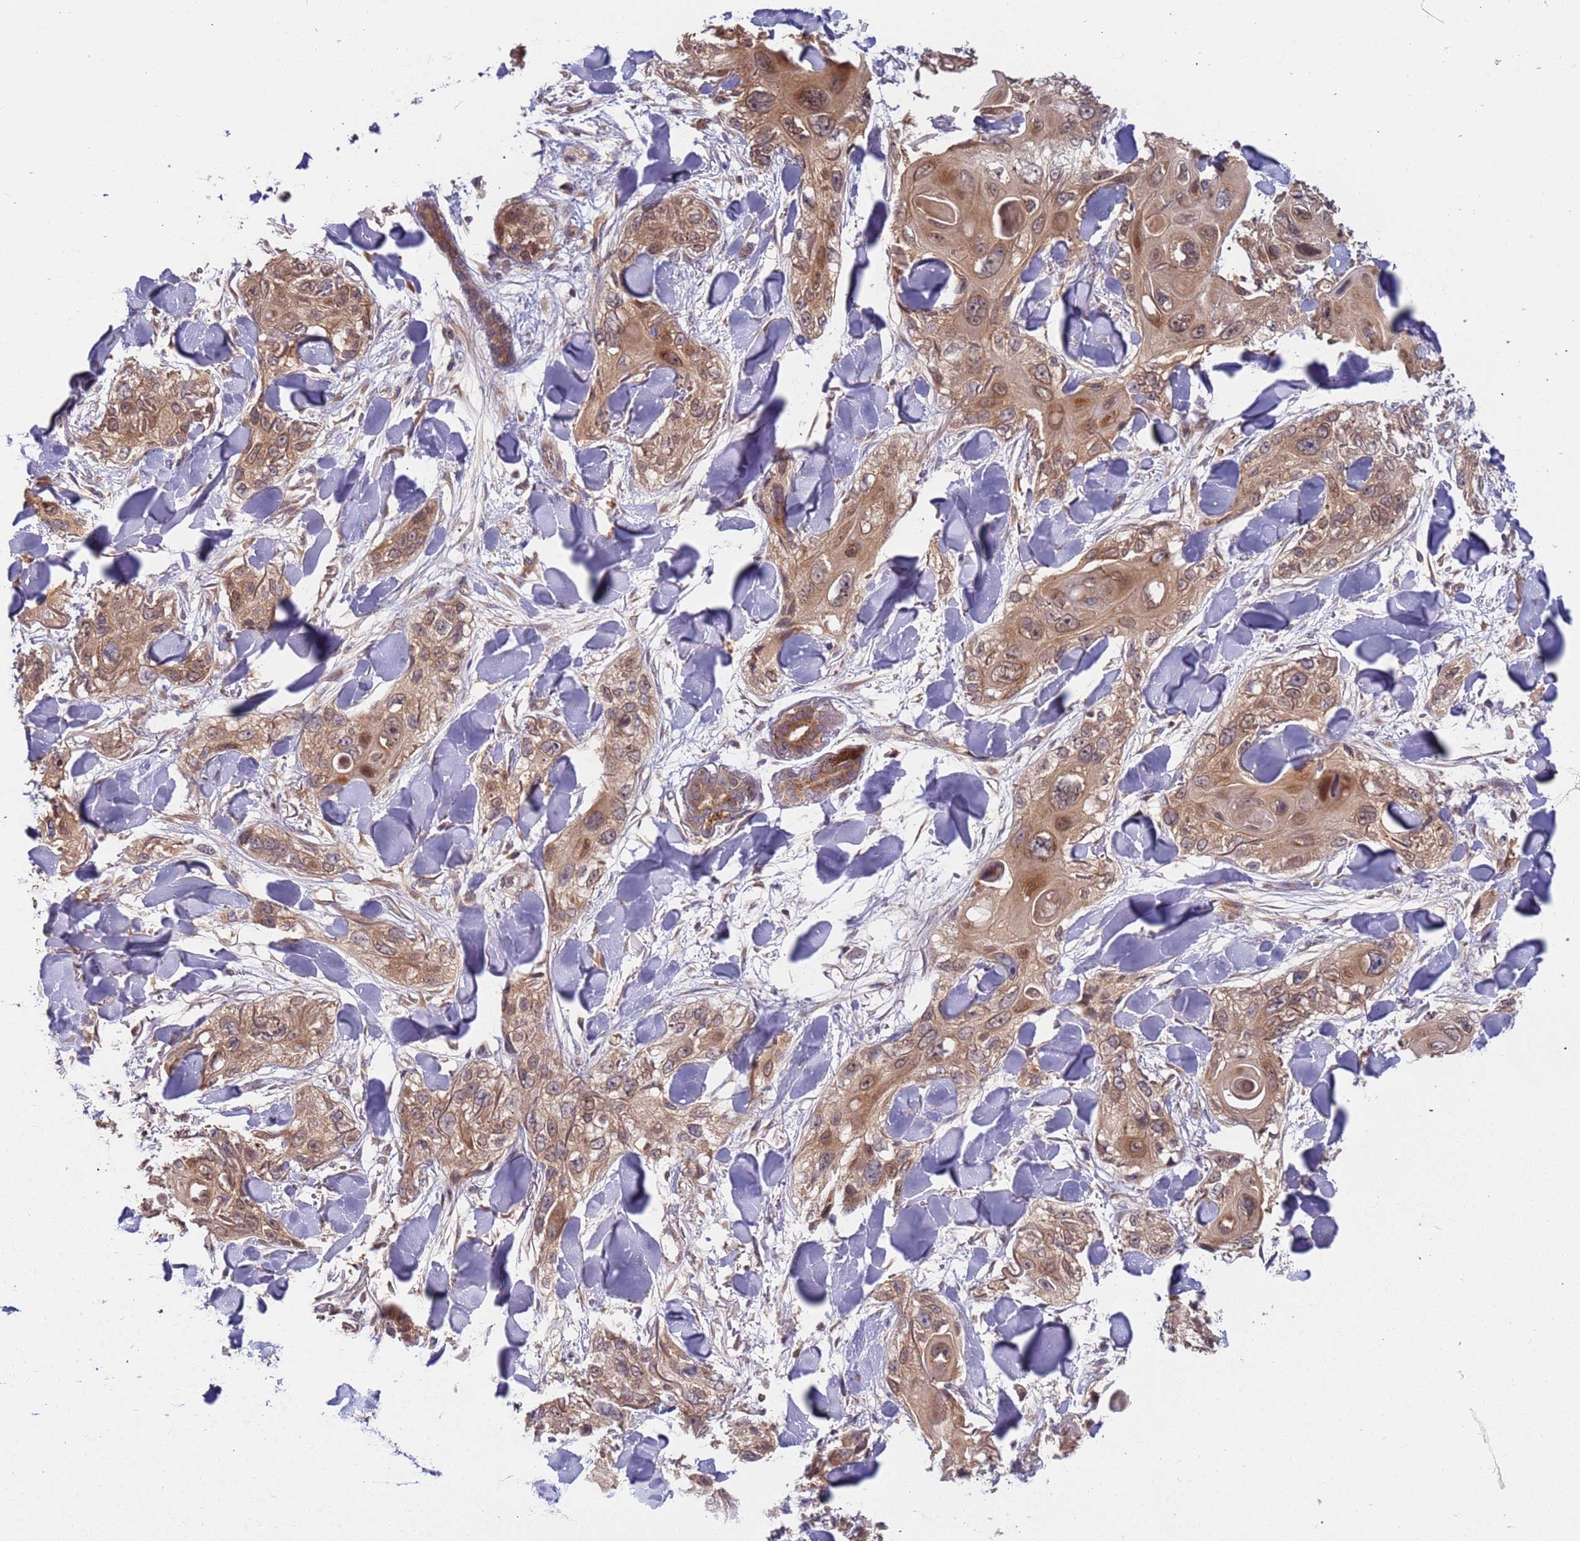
{"staining": {"intensity": "moderate", "quantity": ">75%", "location": "cytoplasmic/membranous"}, "tissue": "skin cancer", "cell_type": "Tumor cells", "image_type": "cancer", "snomed": [{"axis": "morphology", "description": "Normal tissue, NOS"}, {"axis": "morphology", "description": "Squamous cell carcinoma, NOS"}, {"axis": "topography", "description": "Skin"}], "caption": "Immunohistochemistry (IHC) histopathology image of human skin cancer (squamous cell carcinoma) stained for a protein (brown), which reveals medium levels of moderate cytoplasmic/membranous expression in approximately >75% of tumor cells.", "gene": "OR5A2", "patient": {"sex": "male", "age": 72}}